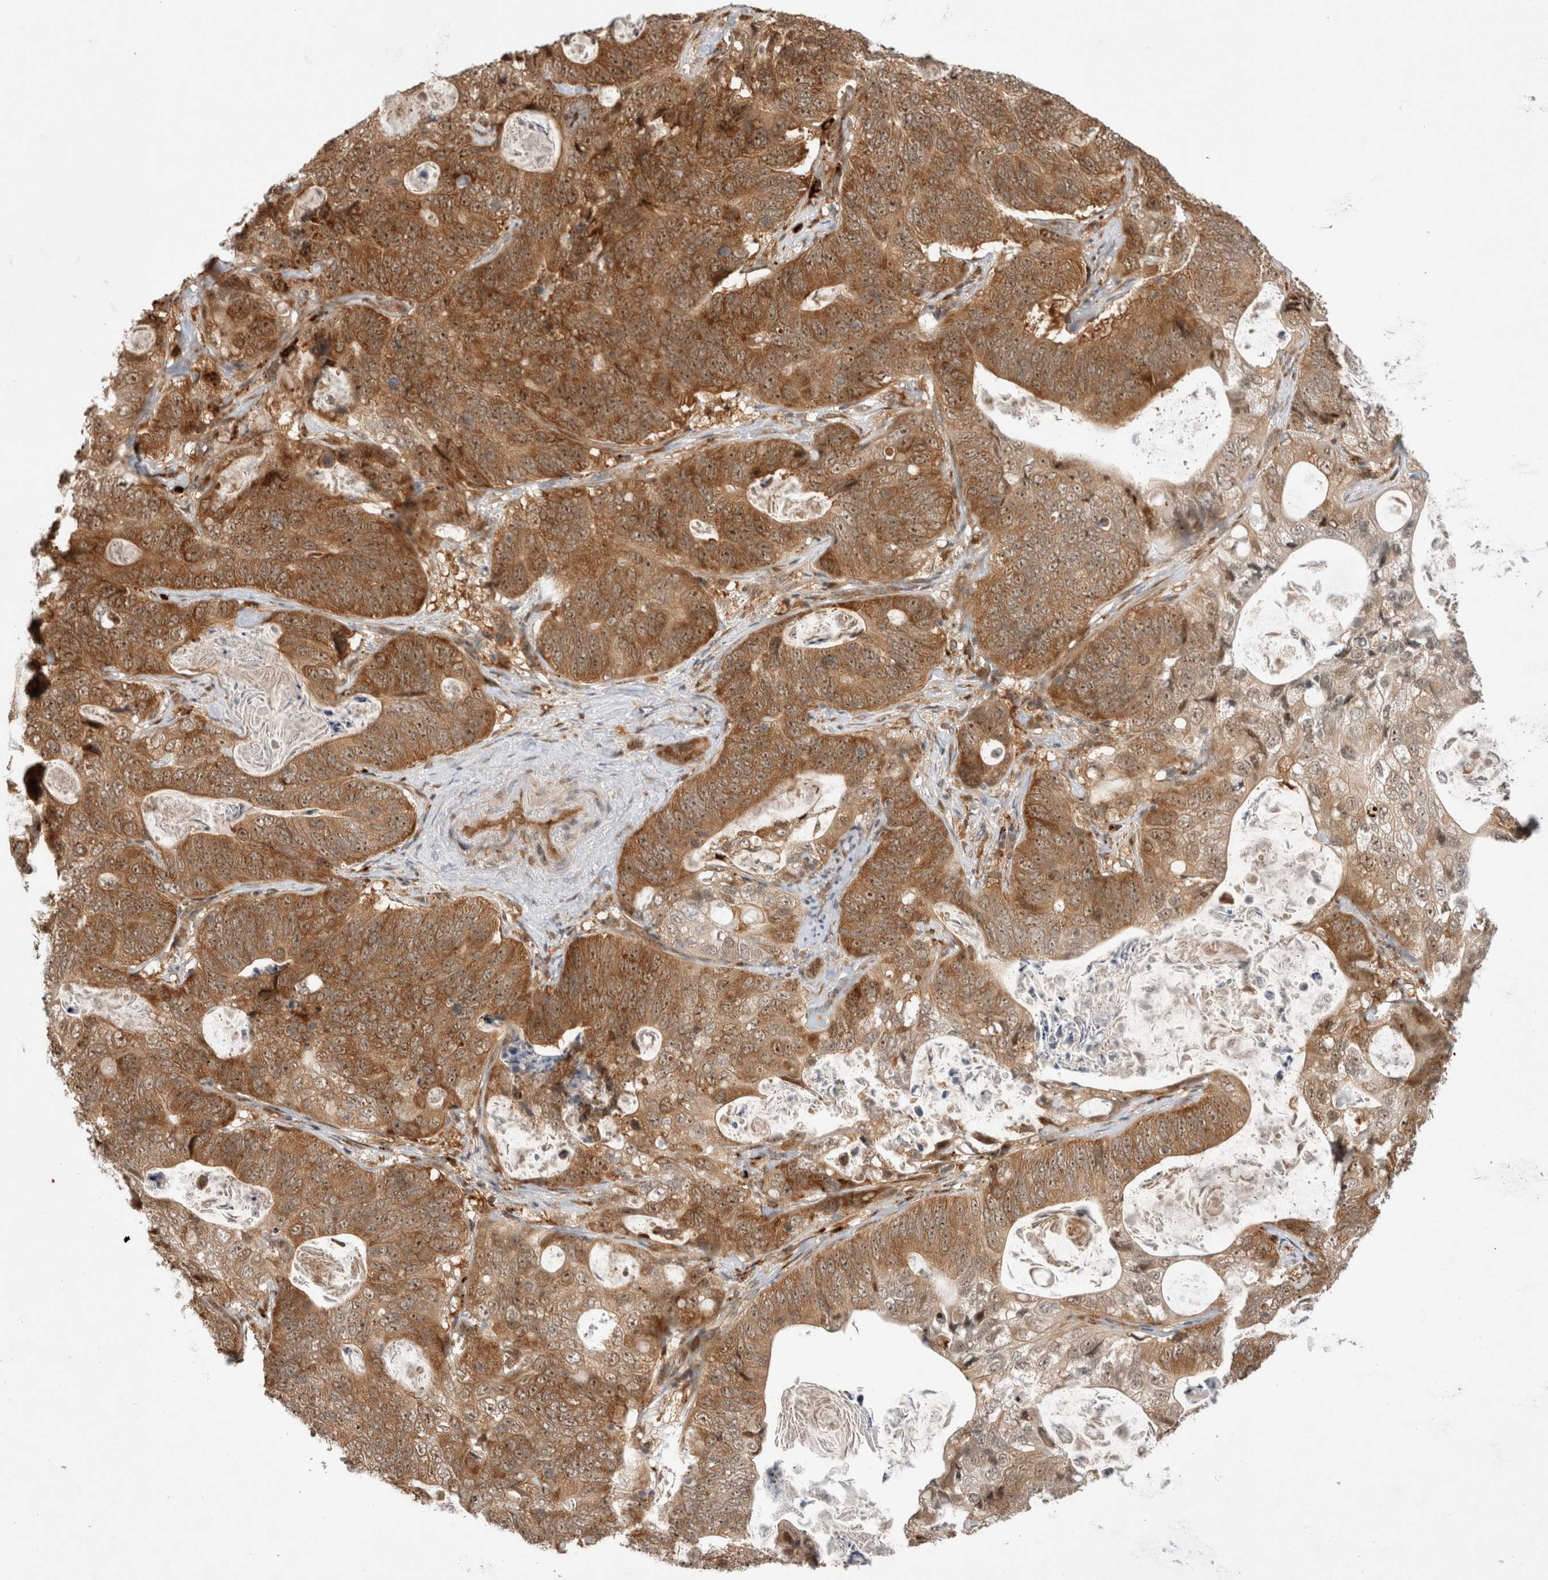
{"staining": {"intensity": "moderate", "quantity": ">75%", "location": "cytoplasmic/membranous,nuclear"}, "tissue": "stomach cancer", "cell_type": "Tumor cells", "image_type": "cancer", "snomed": [{"axis": "morphology", "description": "Normal tissue, NOS"}, {"axis": "morphology", "description": "Adenocarcinoma, NOS"}, {"axis": "topography", "description": "Stomach"}], "caption": "This micrograph reveals immunohistochemistry (IHC) staining of human adenocarcinoma (stomach), with medium moderate cytoplasmic/membranous and nuclear expression in about >75% of tumor cells.", "gene": "OTUD6B", "patient": {"sex": "female", "age": 89}}